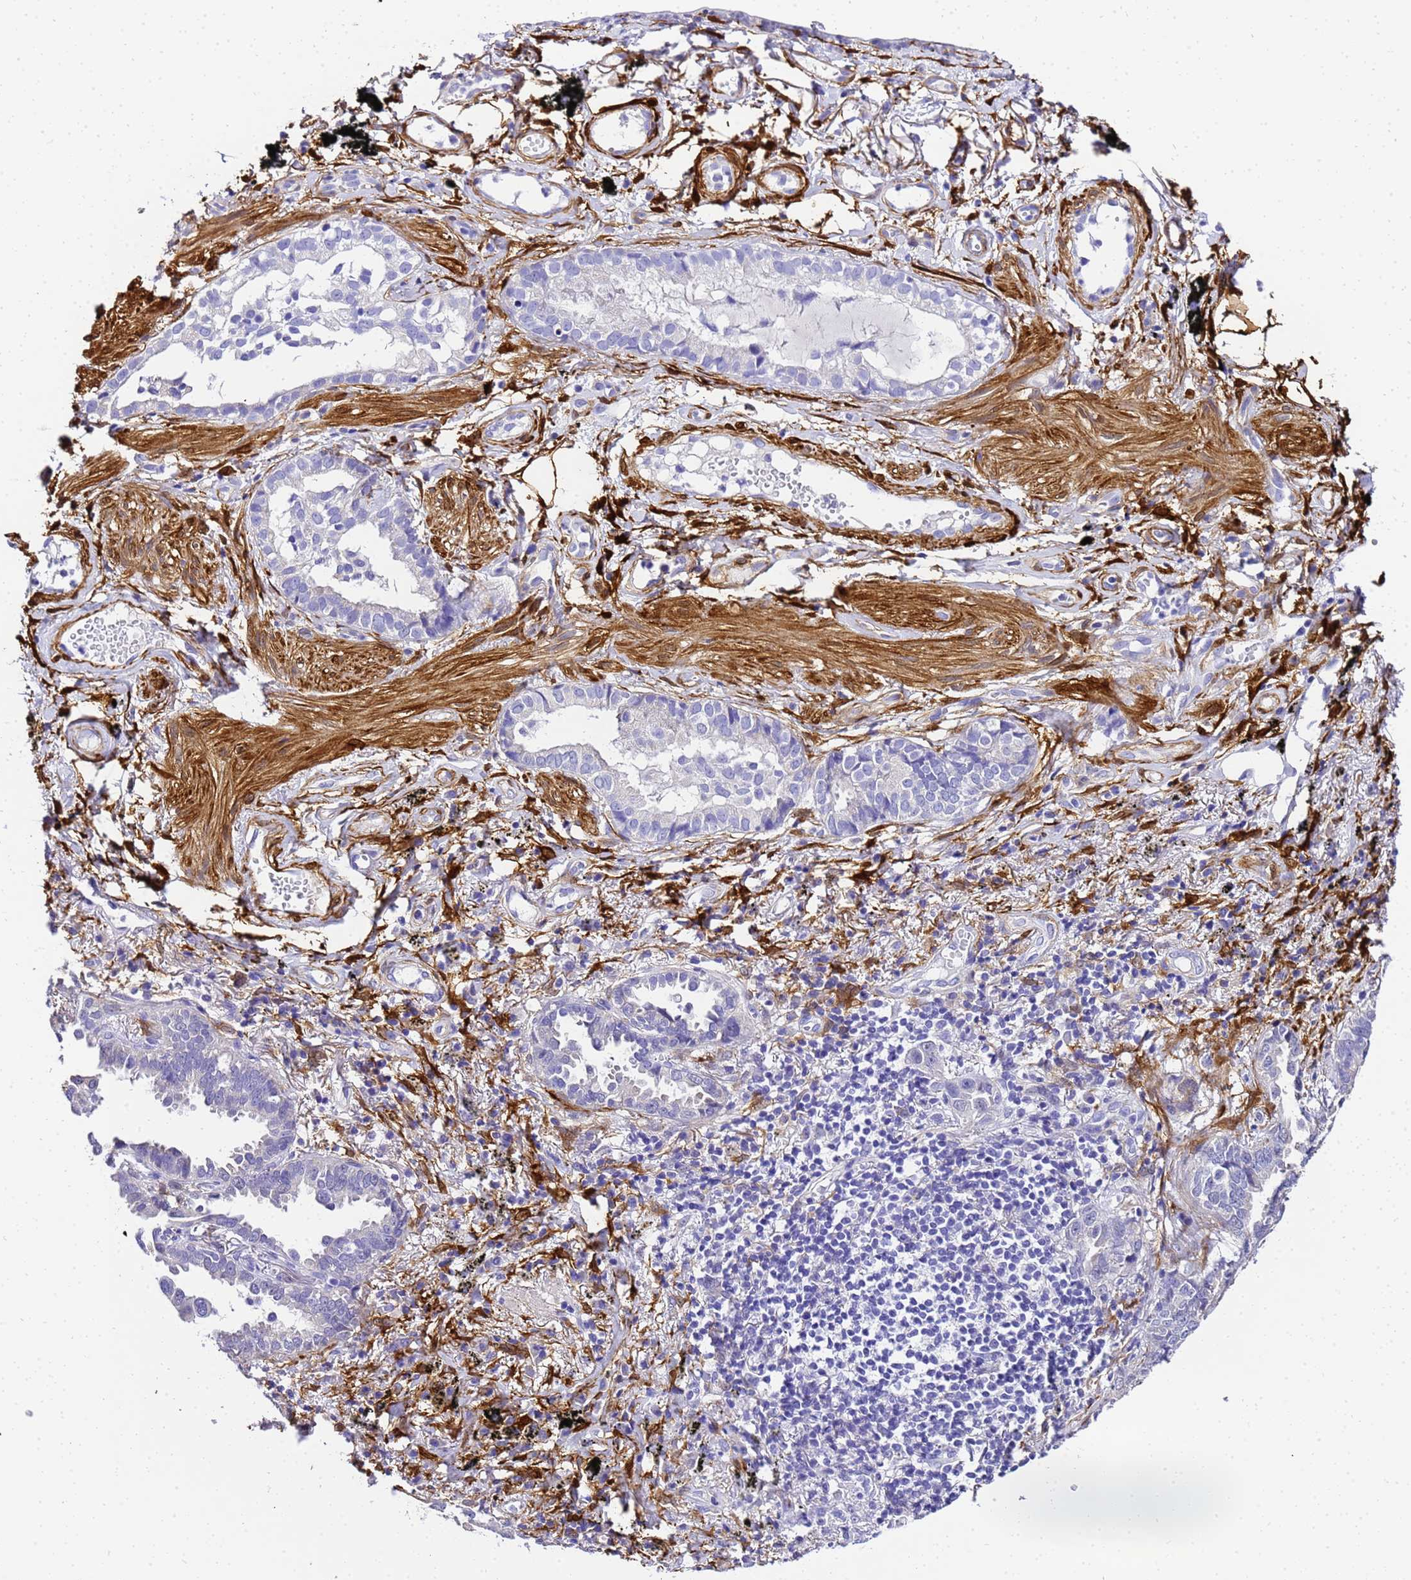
{"staining": {"intensity": "negative", "quantity": "none", "location": "none"}, "tissue": "lung cancer", "cell_type": "Tumor cells", "image_type": "cancer", "snomed": [{"axis": "morphology", "description": "Adenocarcinoma, NOS"}, {"axis": "topography", "description": "Lung"}], "caption": "Tumor cells show no significant protein expression in lung cancer.", "gene": "HSPB6", "patient": {"sex": "male", "age": 67}}